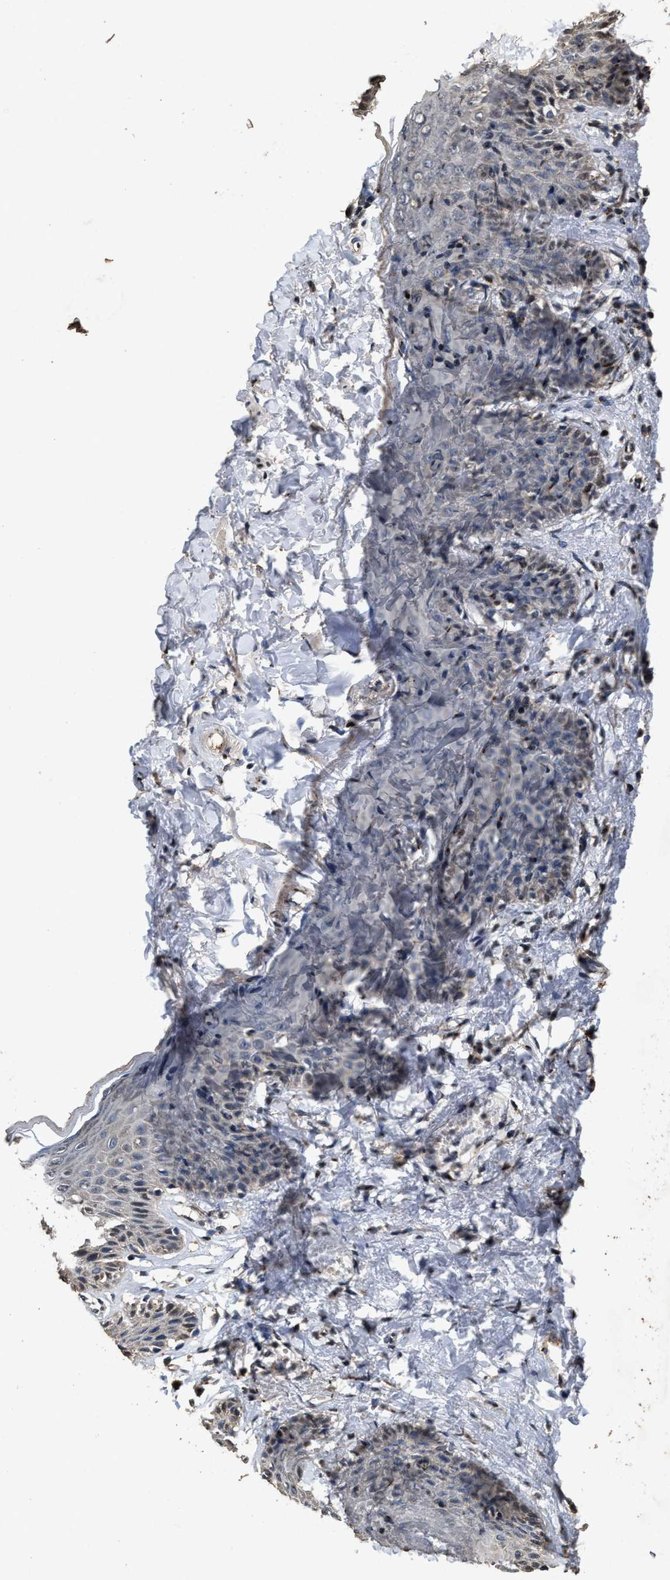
{"staining": {"intensity": "weak", "quantity": "<25%", "location": "nuclear"}, "tissue": "skin", "cell_type": "Epidermal cells", "image_type": "normal", "snomed": [{"axis": "morphology", "description": "Normal tissue, NOS"}, {"axis": "topography", "description": "Vulva"}], "caption": "This micrograph is of normal skin stained with immunohistochemistry to label a protein in brown with the nuclei are counter-stained blue. There is no expression in epidermal cells. Nuclei are stained in blue.", "gene": "TPST2", "patient": {"sex": "female", "age": 66}}